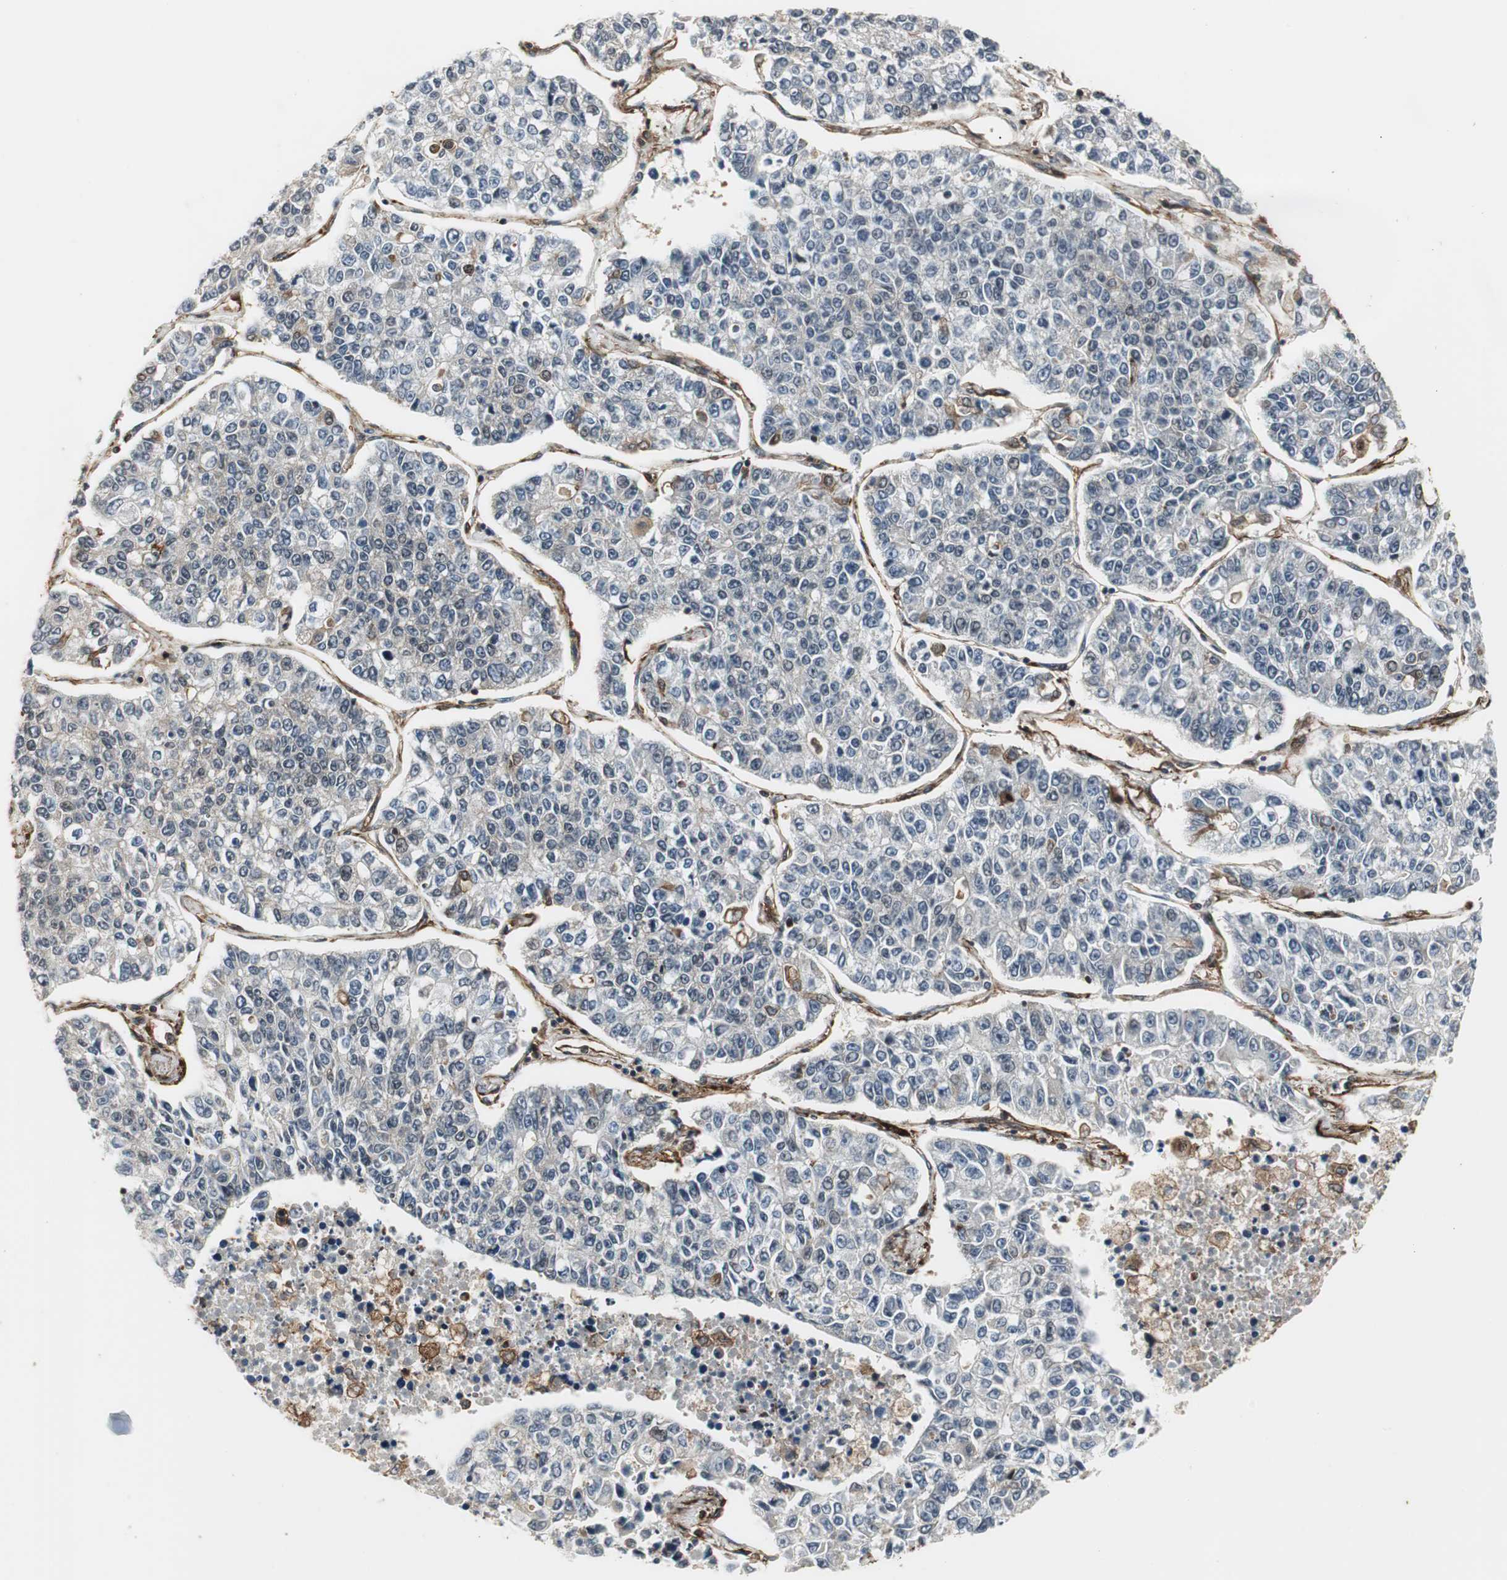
{"staining": {"intensity": "negative", "quantity": "none", "location": "none"}, "tissue": "lung cancer", "cell_type": "Tumor cells", "image_type": "cancer", "snomed": [{"axis": "morphology", "description": "Adenocarcinoma, NOS"}, {"axis": "topography", "description": "Lung"}], "caption": "Immunohistochemistry (IHC) micrograph of neoplastic tissue: lung cancer stained with DAB demonstrates no significant protein expression in tumor cells.", "gene": "PTPN11", "patient": {"sex": "male", "age": 49}}